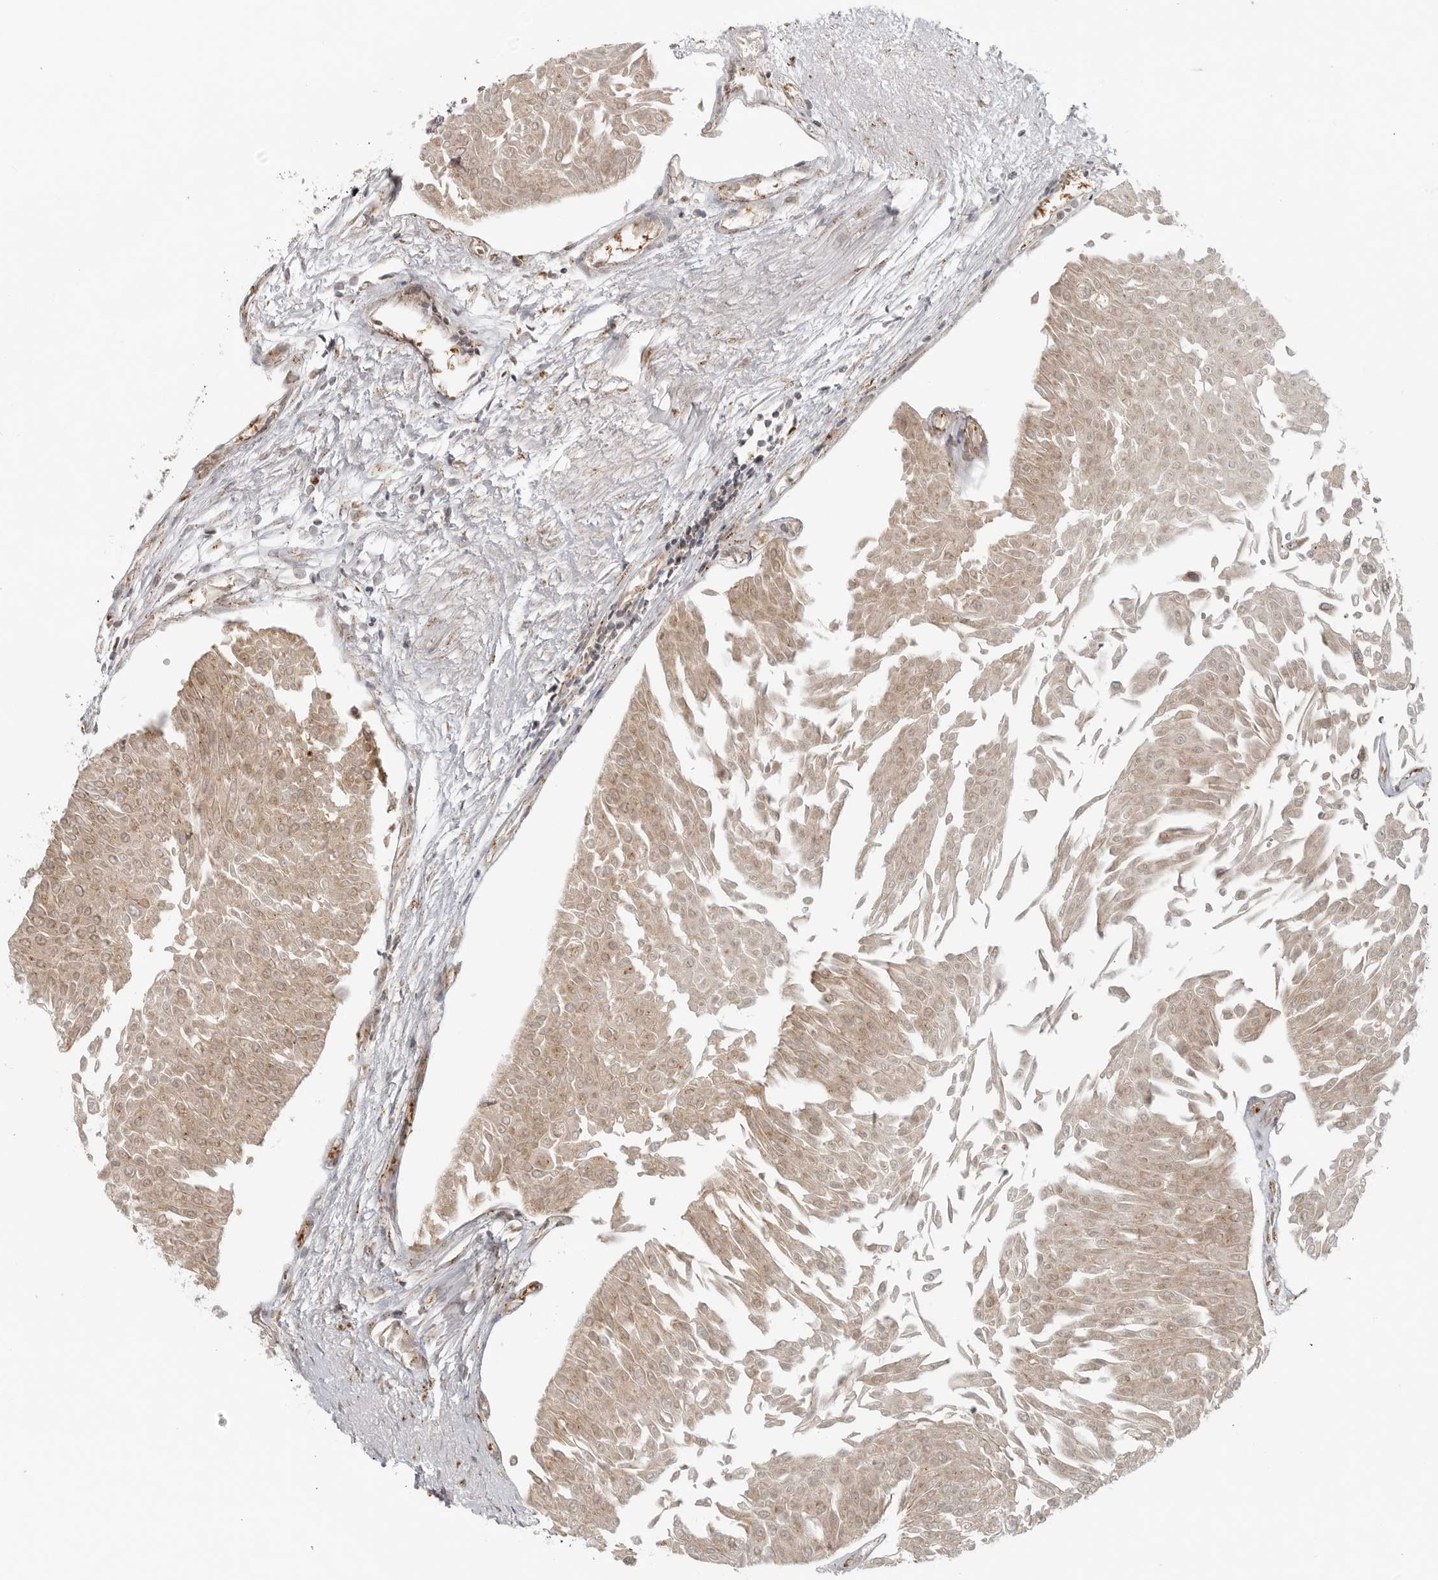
{"staining": {"intensity": "moderate", "quantity": ">75%", "location": "cytoplasmic/membranous"}, "tissue": "urothelial cancer", "cell_type": "Tumor cells", "image_type": "cancer", "snomed": [{"axis": "morphology", "description": "Urothelial carcinoma, Low grade"}, {"axis": "topography", "description": "Urinary bladder"}], "caption": "Immunohistochemical staining of human low-grade urothelial carcinoma exhibits medium levels of moderate cytoplasmic/membranous protein positivity in approximately >75% of tumor cells. (DAB IHC, brown staining for protein, blue staining for nuclei).", "gene": "COPA", "patient": {"sex": "male", "age": 67}}